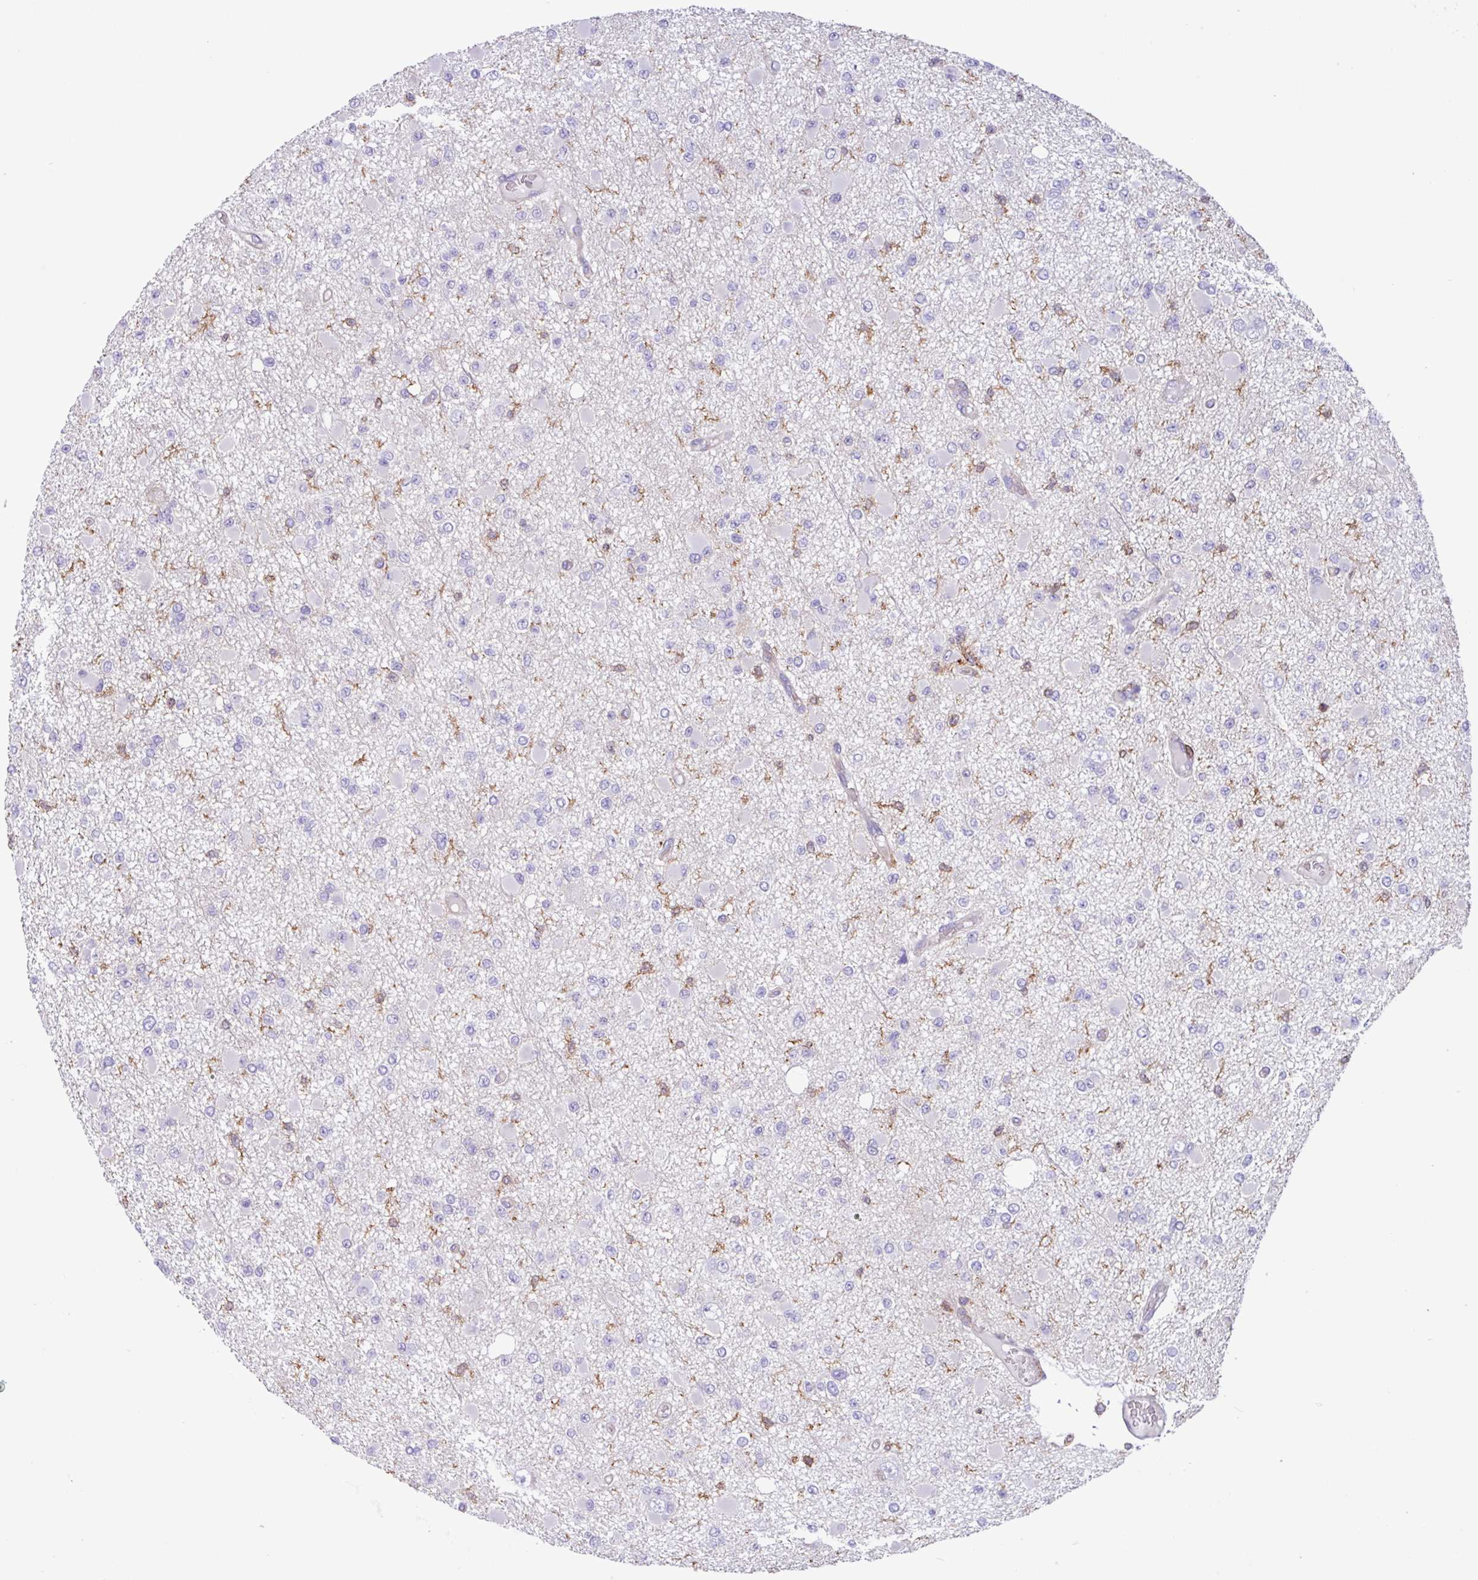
{"staining": {"intensity": "negative", "quantity": "none", "location": "none"}, "tissue": "glioma", "cell_type": "Tumor cells", "image_type": "cancer", "snomed": [{"axis": "morphology", "description": "Glioma, malignant, Low grade"}, {"axis": "topography", "description": "Brain"}], "caption": "The photomicrograph reveals no significant expression in tumor cells of malignant glioma (low-grade).", "gene": "PPP1R18", "patient": {"sex": "female", "age": 22}}